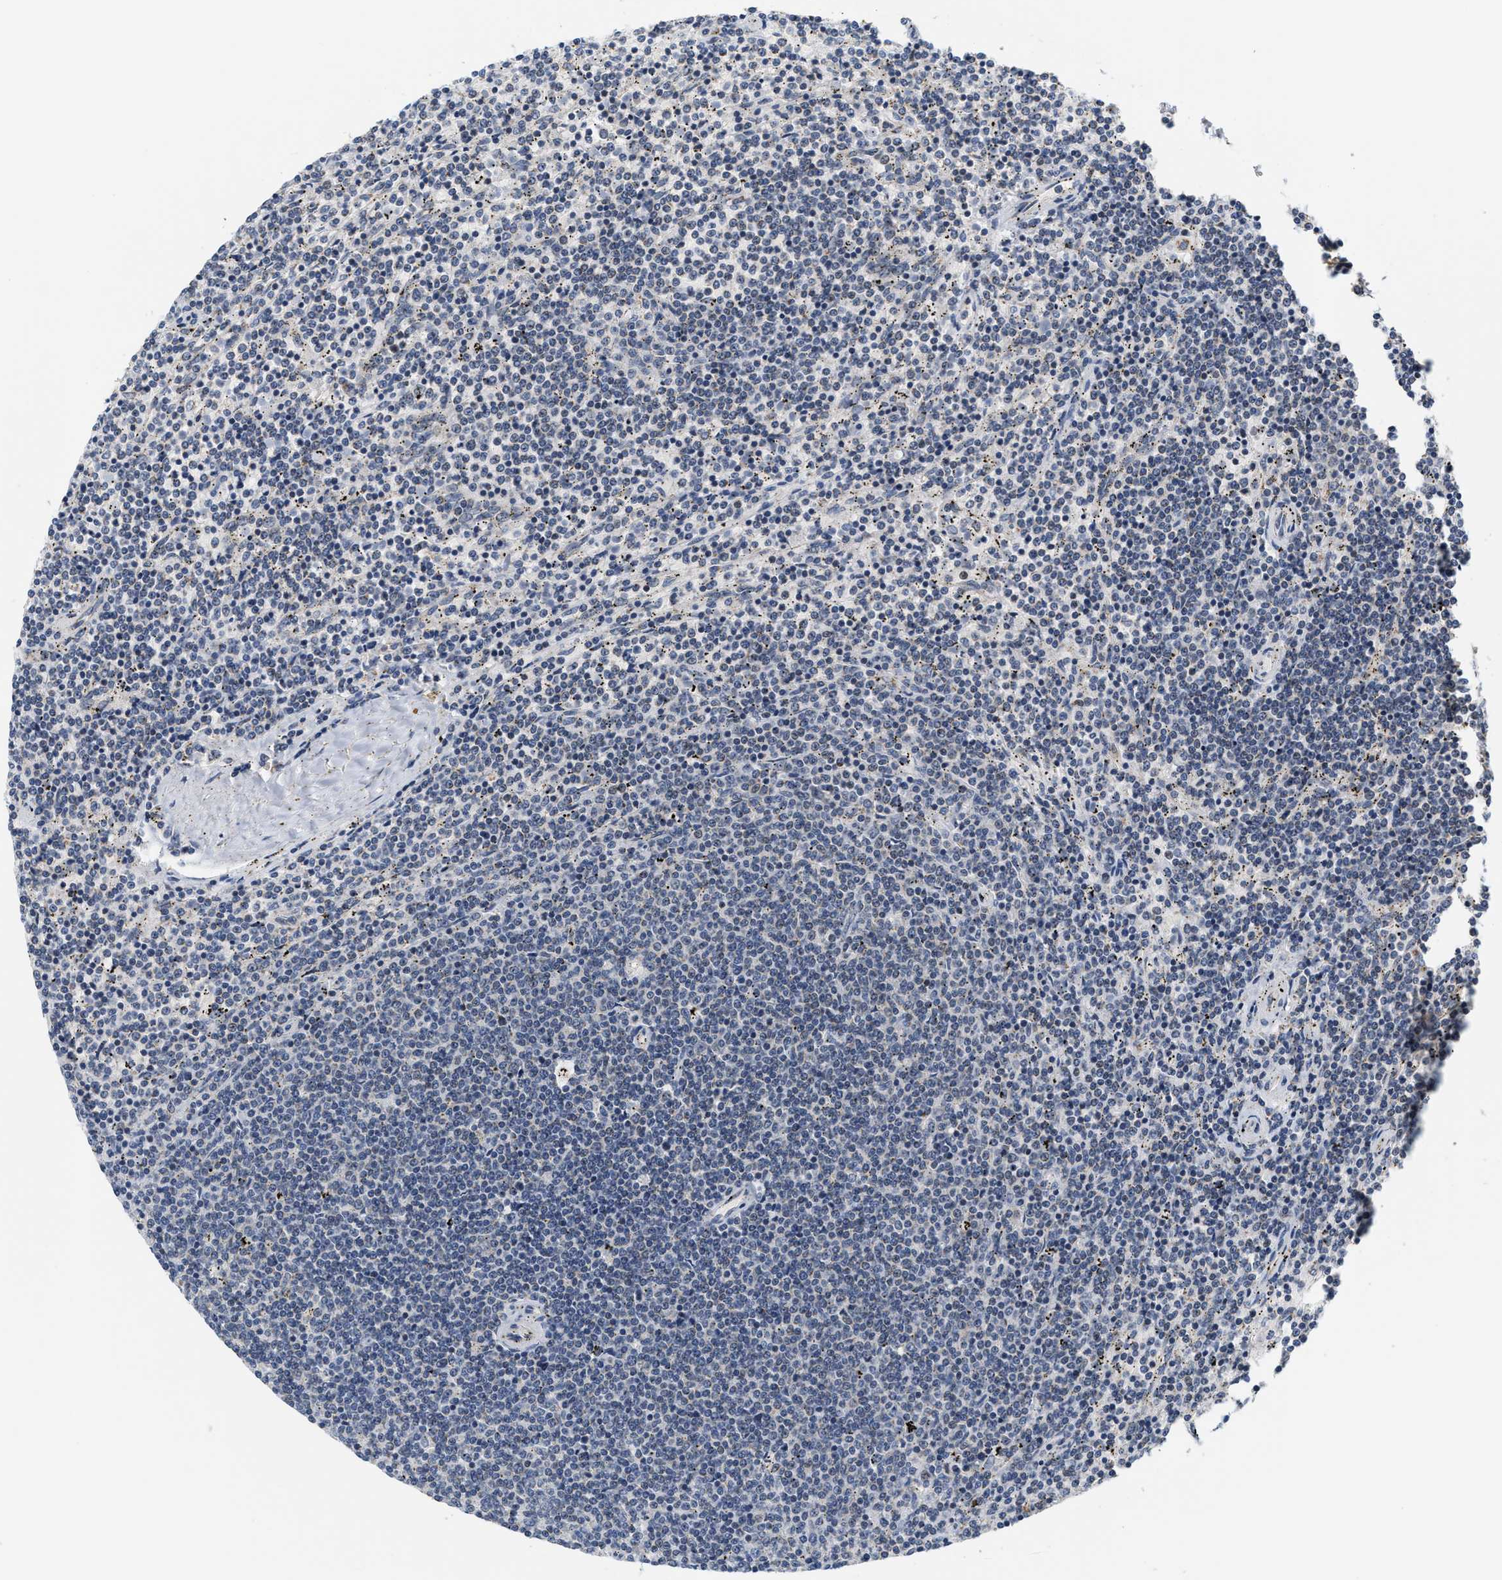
{"staining": {"intensity": "negative", "quantity": "none", "location": "none"}, "tissue": "lymphoma", "cell_type": "Tumor cells", "image_type": "cancer", "snomed": [{"axis": "morphology", "description": "Malignant lymphoma, non-Hodgkin's type, Low grade"}, {"axis": "topography", "description": "Spleen"}], "caption": "Immunohistochemical staining of low-grade malignant lymphoma, non-Hodgkin's type exhibits no significant staining in tumor cells.", "gene": "GIGYF1", "patient": {"sex": "female", "age": 50}}